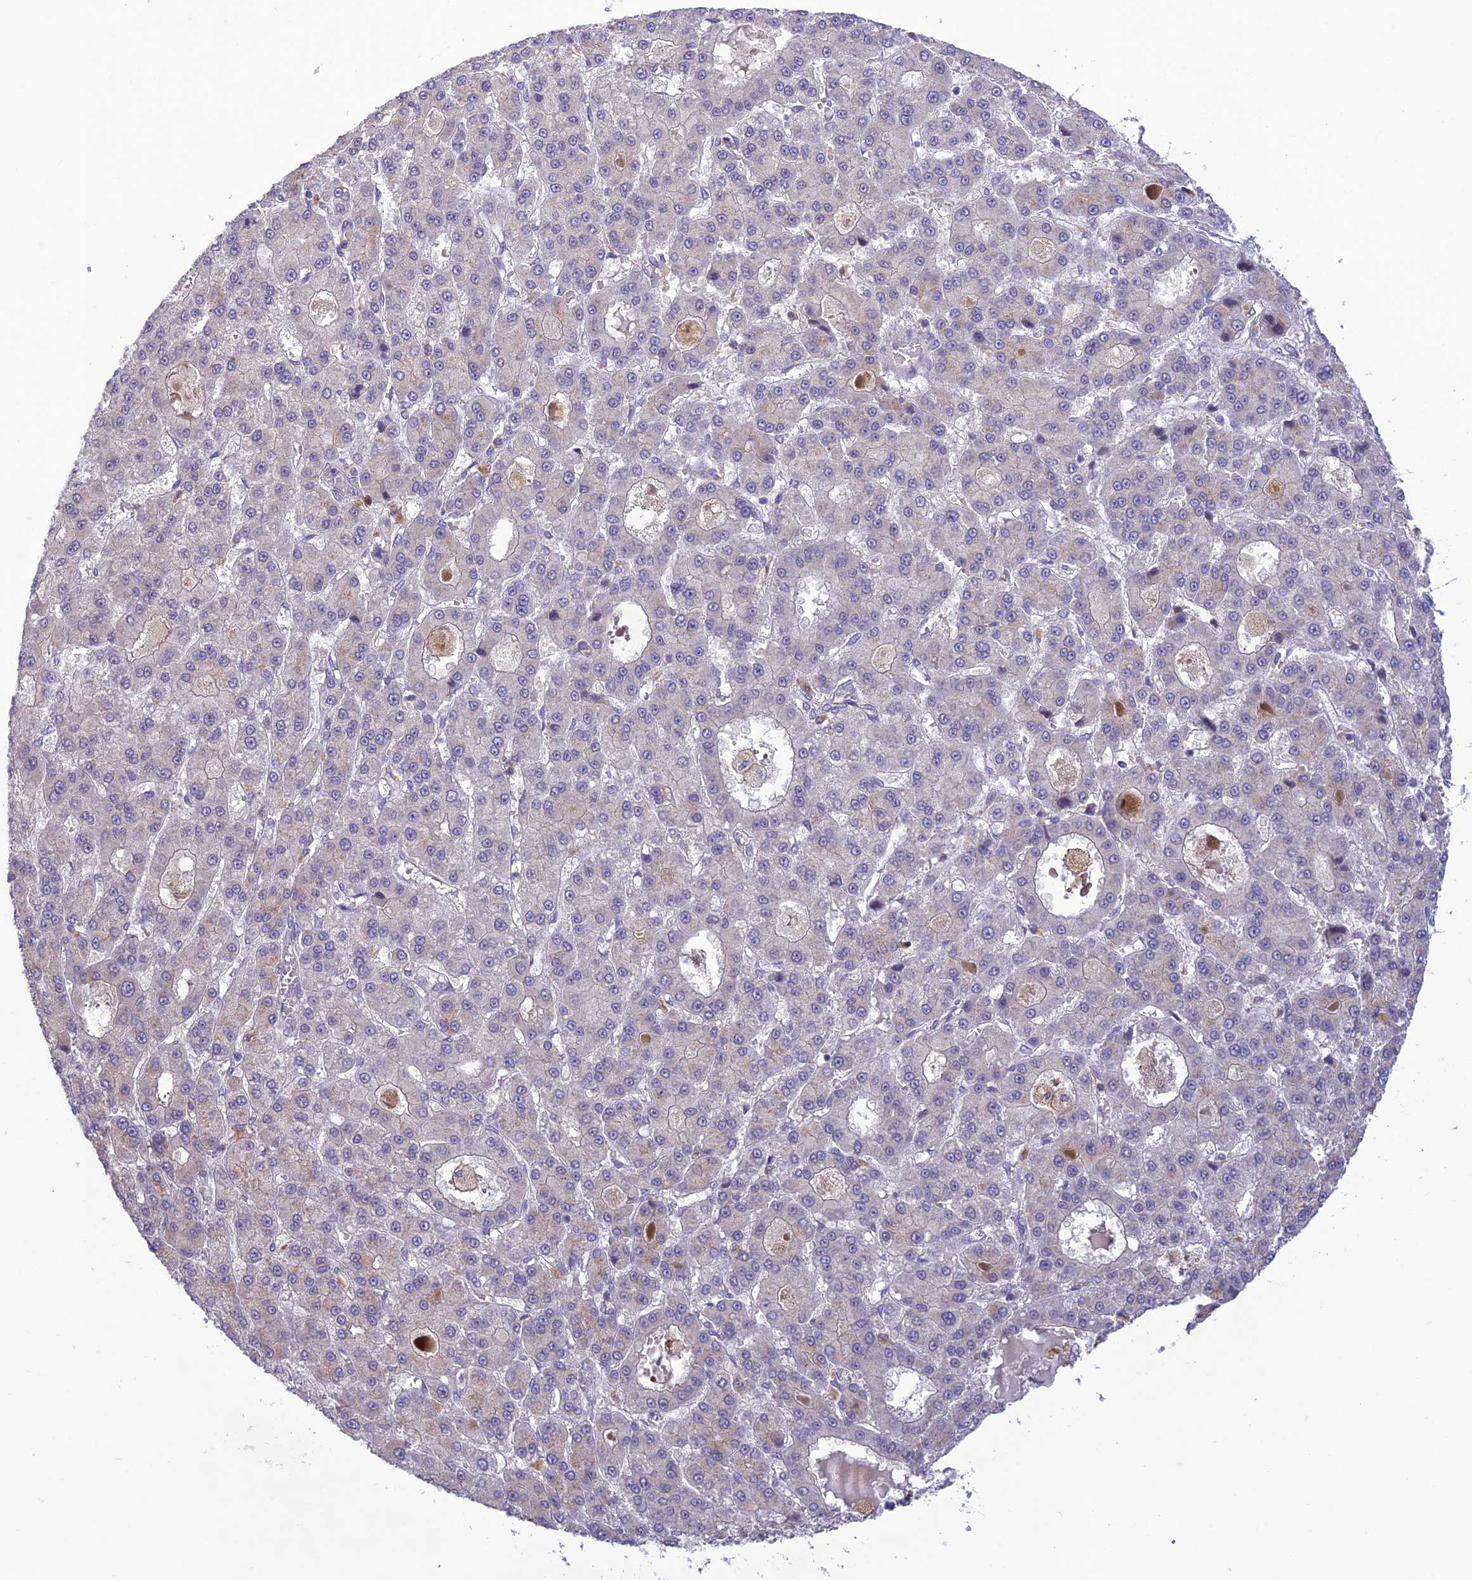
{"staining": {"intensity": "negative", "quantity": "none", "location": "none"}, "tissue": "liver cancer", "cell_type": "Tumor cells", "image_type": "cancer", "snomed": [{"axis": "morphology", "description": "Carcinoma, Hepatocellular, NOS"}, {"axis": "topography", "description": "Liver"}], "caption": "Immunohistochemical staining of liver cancer displays no significant staining in tumor cells.", "gene": "ITGAE", "patient": {"sex": "male", "age": 70}}